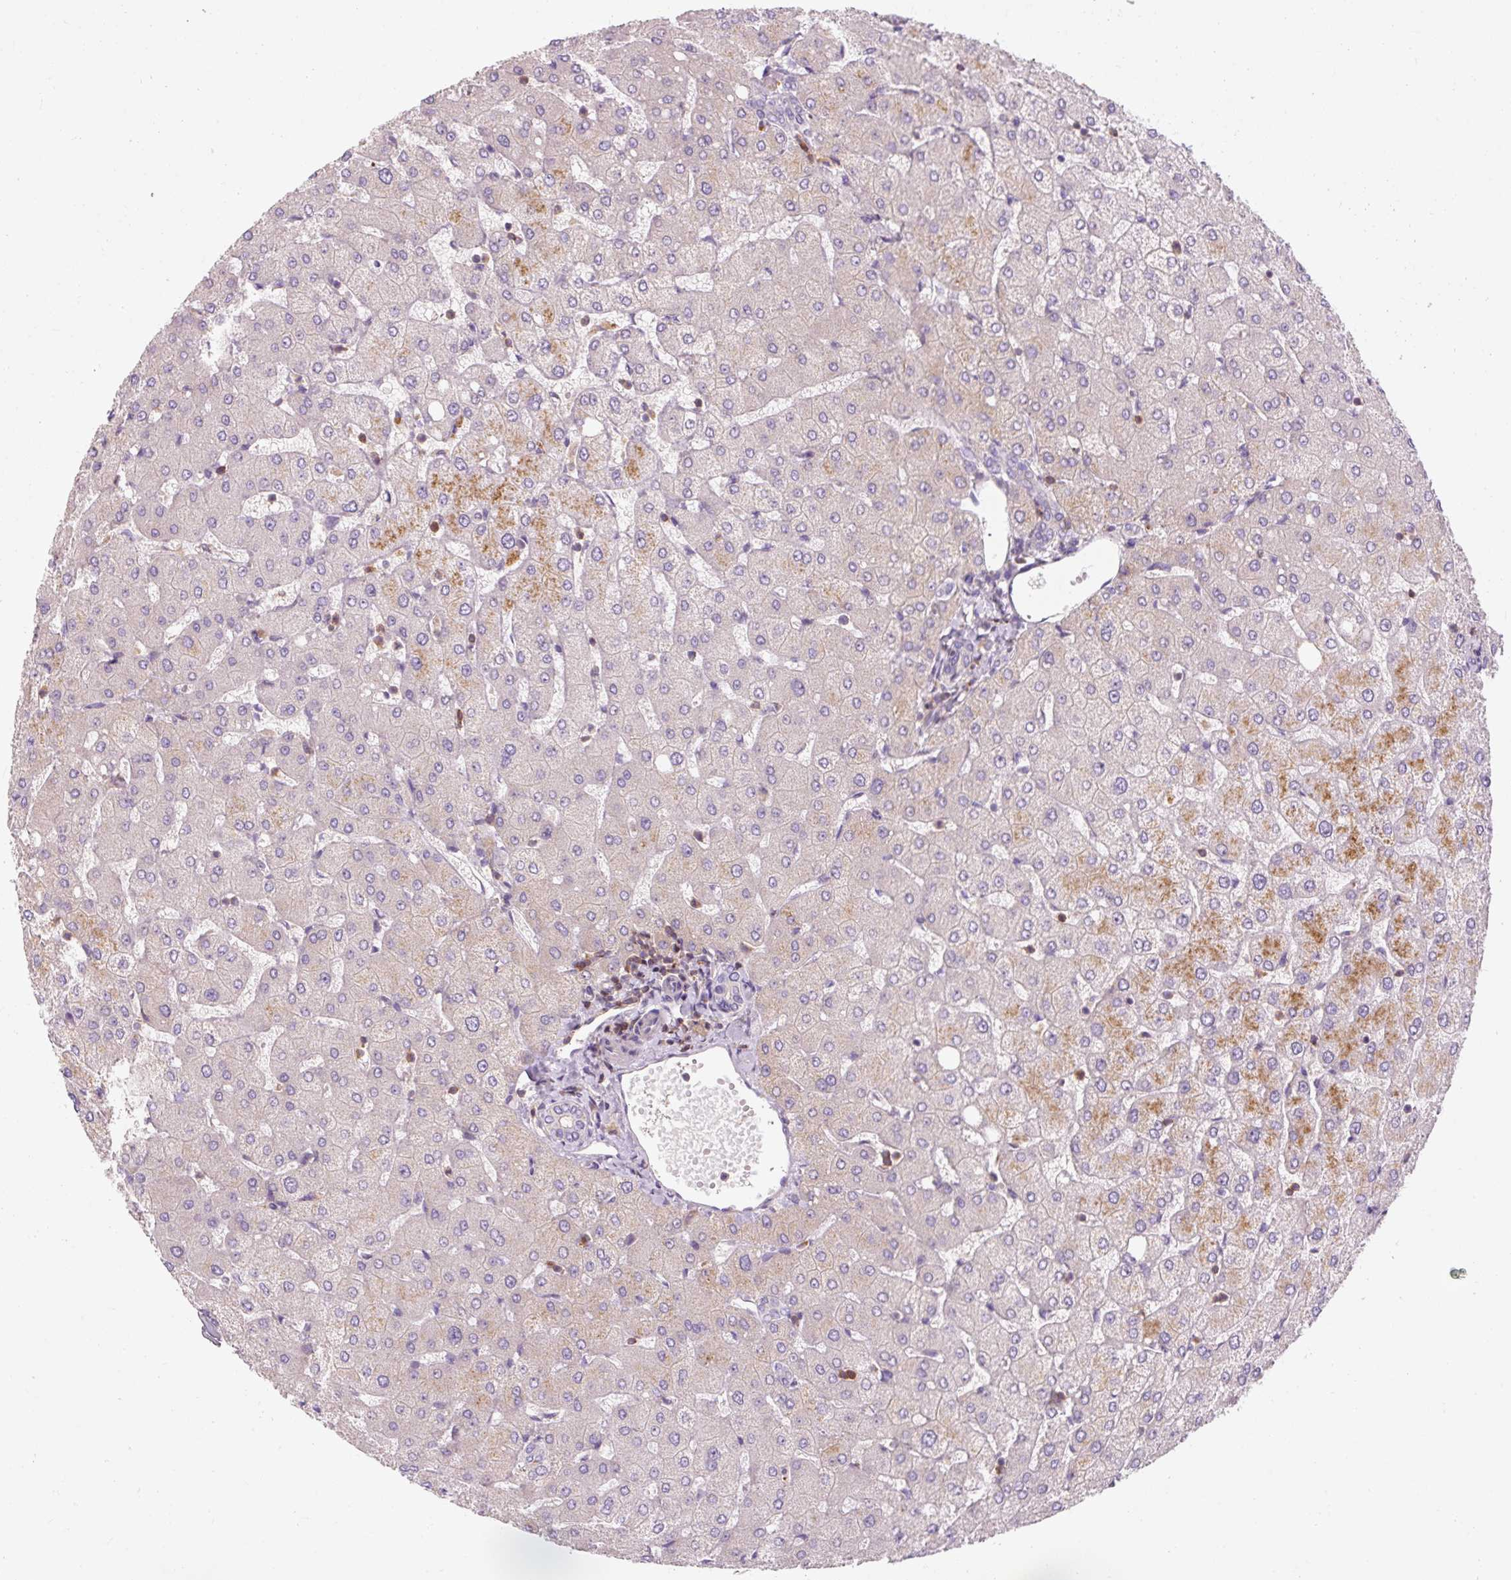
{"staining": {"intensity": "negative", "quantity": "none", "location": "none"}, "tissue": "liver", "cell_type": "Cholangiocytes", "image_type": "normal", "snomed": [{"axis": "morphology", "description": "Normal tissue, NOS"}, {"axis": "topography", "description": "Liver"}], "caption": "High power microscopy image of an immunohistochemistry histopathology image of normal liver, revealing no significant expression in cholangiocytes. (Brightfield microscopy of DAB (3,3'-diaminobenzidine) immunohistochemistry (IHC) at high magnification).", "gene": "TIGD2", "patient": {"sex": "female", "age": 54}}